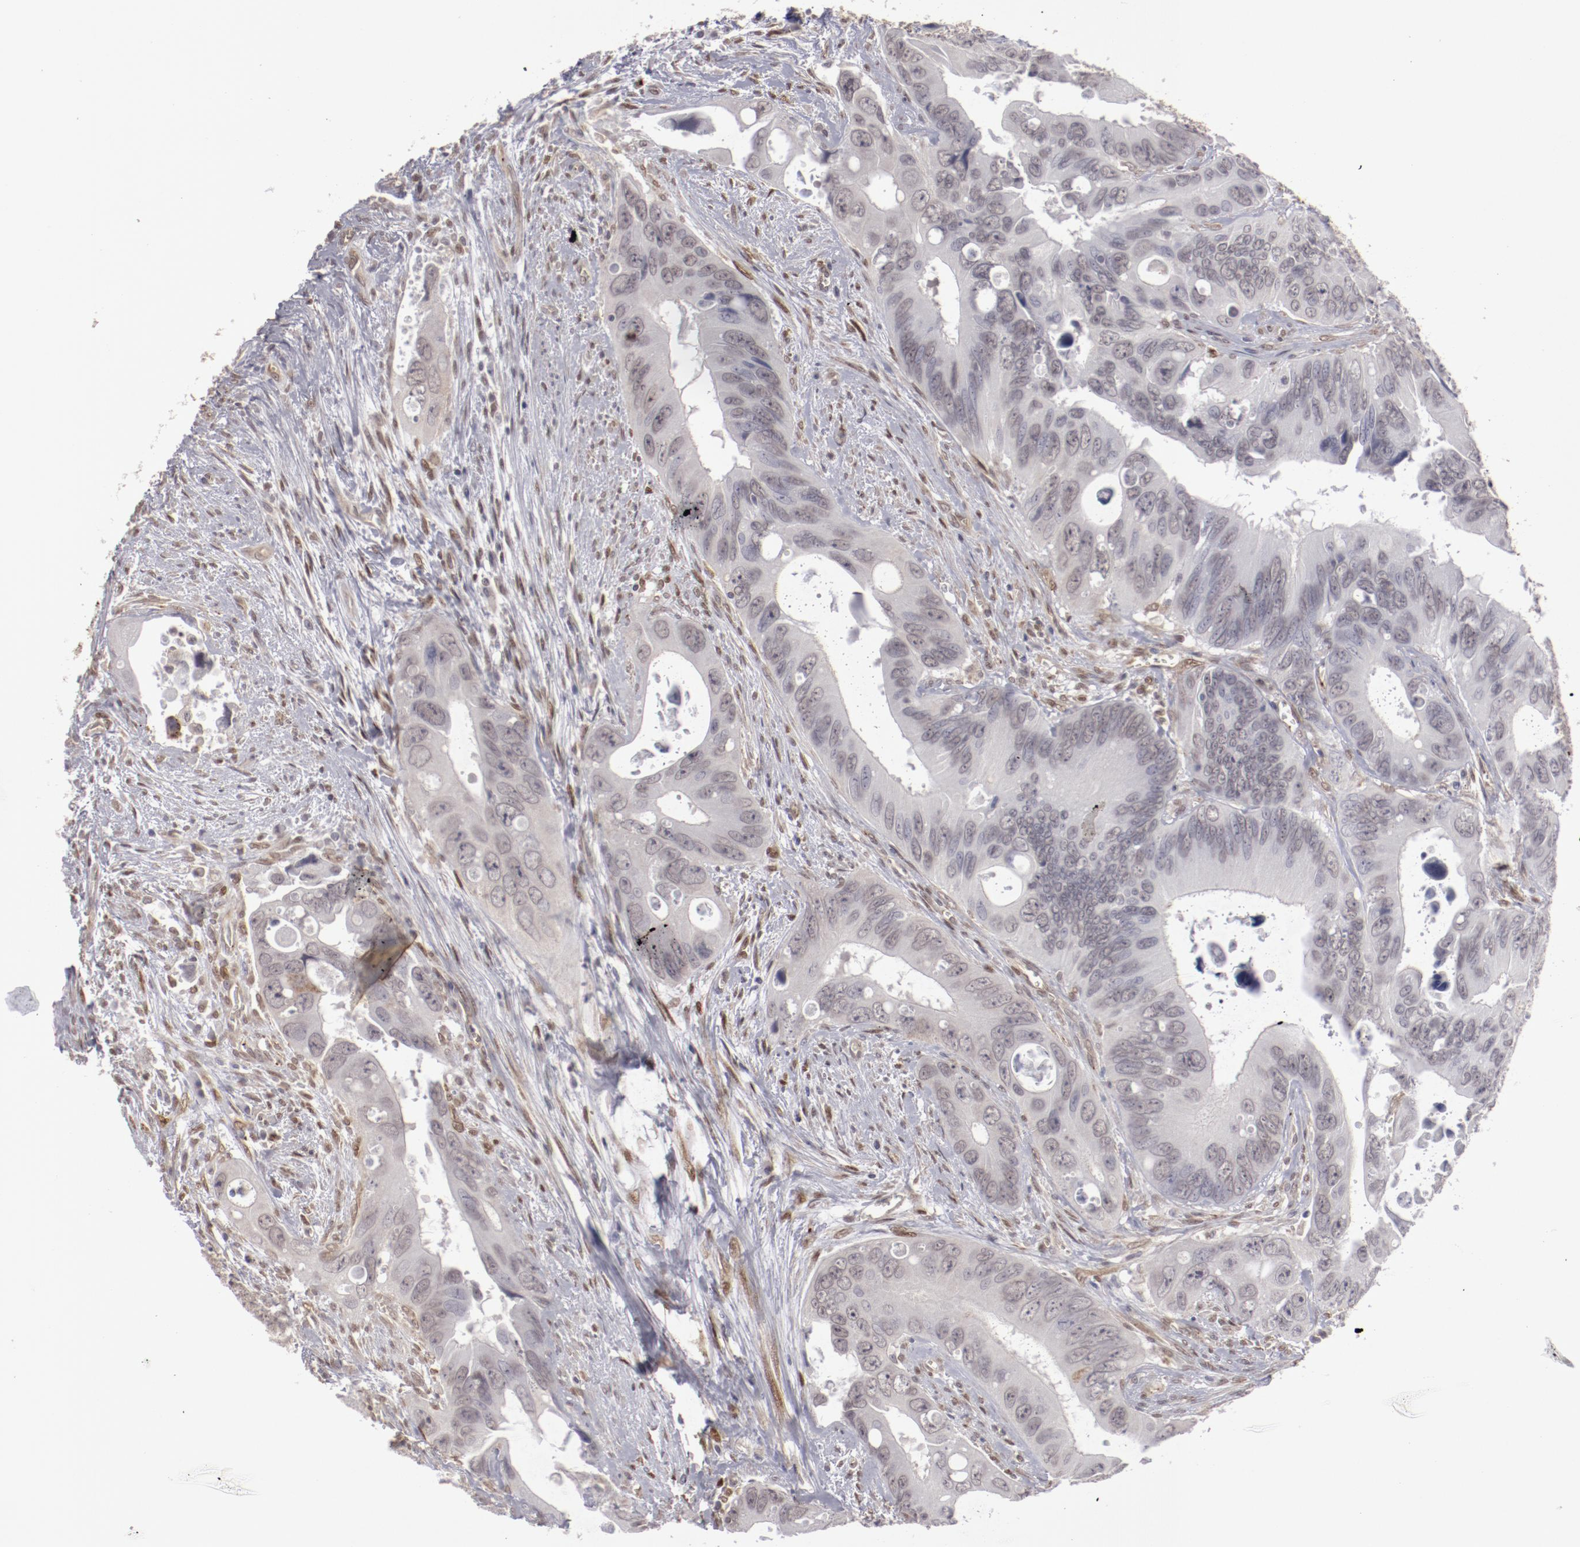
{"staining": {"intensity": "negative", "quantity": "none", "location": "none"}, "tissue": "colorectal cancer", "cell_type": "Tumor cells", "image_type": "cancer", "snomed": [{"axis": "morphology", "description": "Adenocarcinoma, NOS"}, {"axis": "topography", "description": "Rectum"}], "caption": "Tumor cells are negative for protein expression in human colorectal cancer (adenocarcinoma).", "gene": "LEF1", "patient": {"sex": "male", "age": 70}}